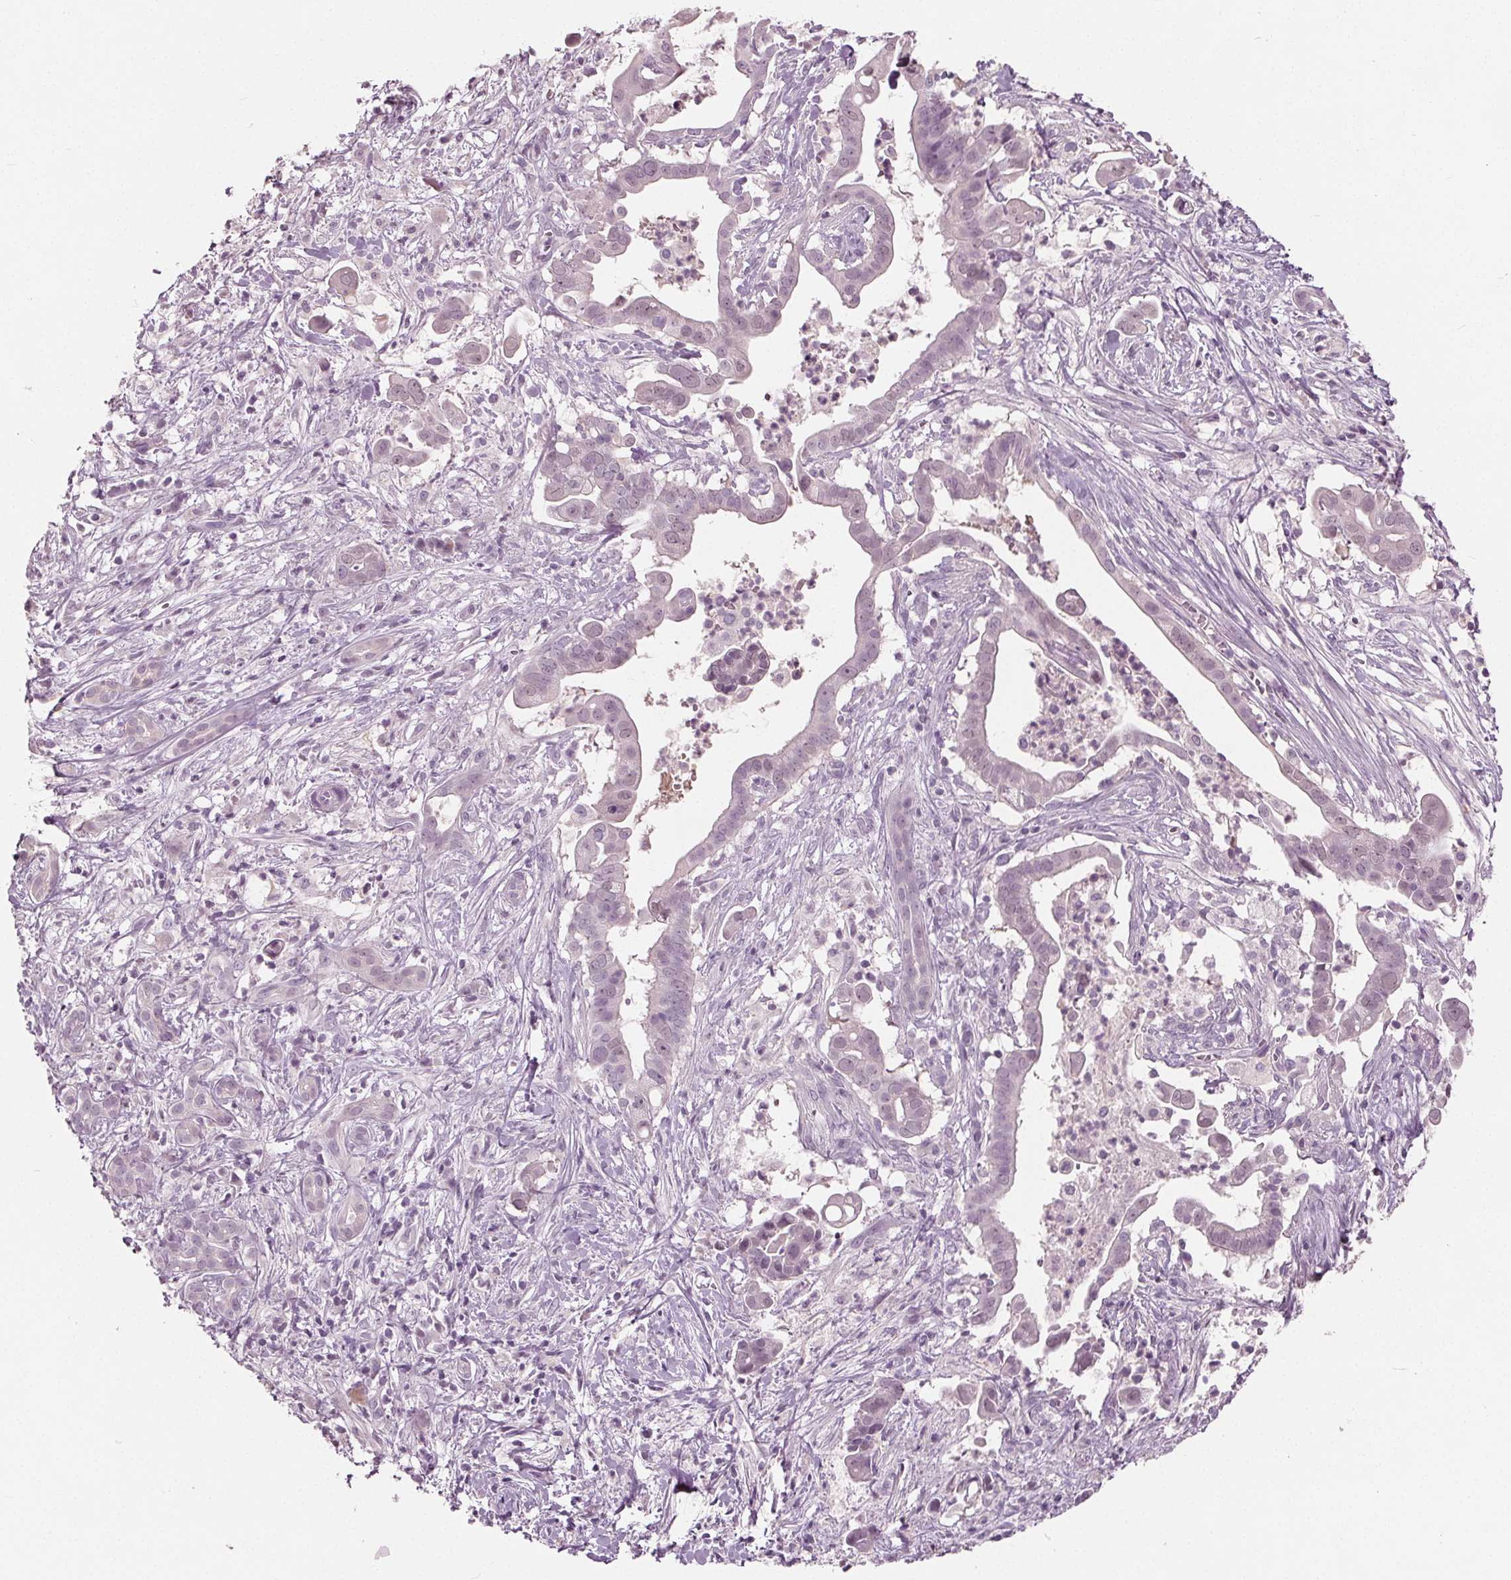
{"staining": {"intensity": "negative", "quantity": "none", "location": "none"}, "tissue": "pancreatic cancer", "cell_type": "Tumor cells", "image_type": "cancer", "snomed": [{"axis": "morphology", "description": "Adenocarcinoma, NOS"}, {"axis": "topography", "description": "Pancreas"}], "caption": "High magnification brightfield microscopy of pancreatic adenocarcinoma stained with DAB (brown) and counterstained with hematoxylin (blue): tumor cells show no significant staining. Brightfield microscopy of IHC stained with DAB (3,3'-diaminobenzidine) (brown) and hematoxylin (blue), captured at high magnification.", "gene": "TKFC", "patient": {"sex": "male", "age": 61}}